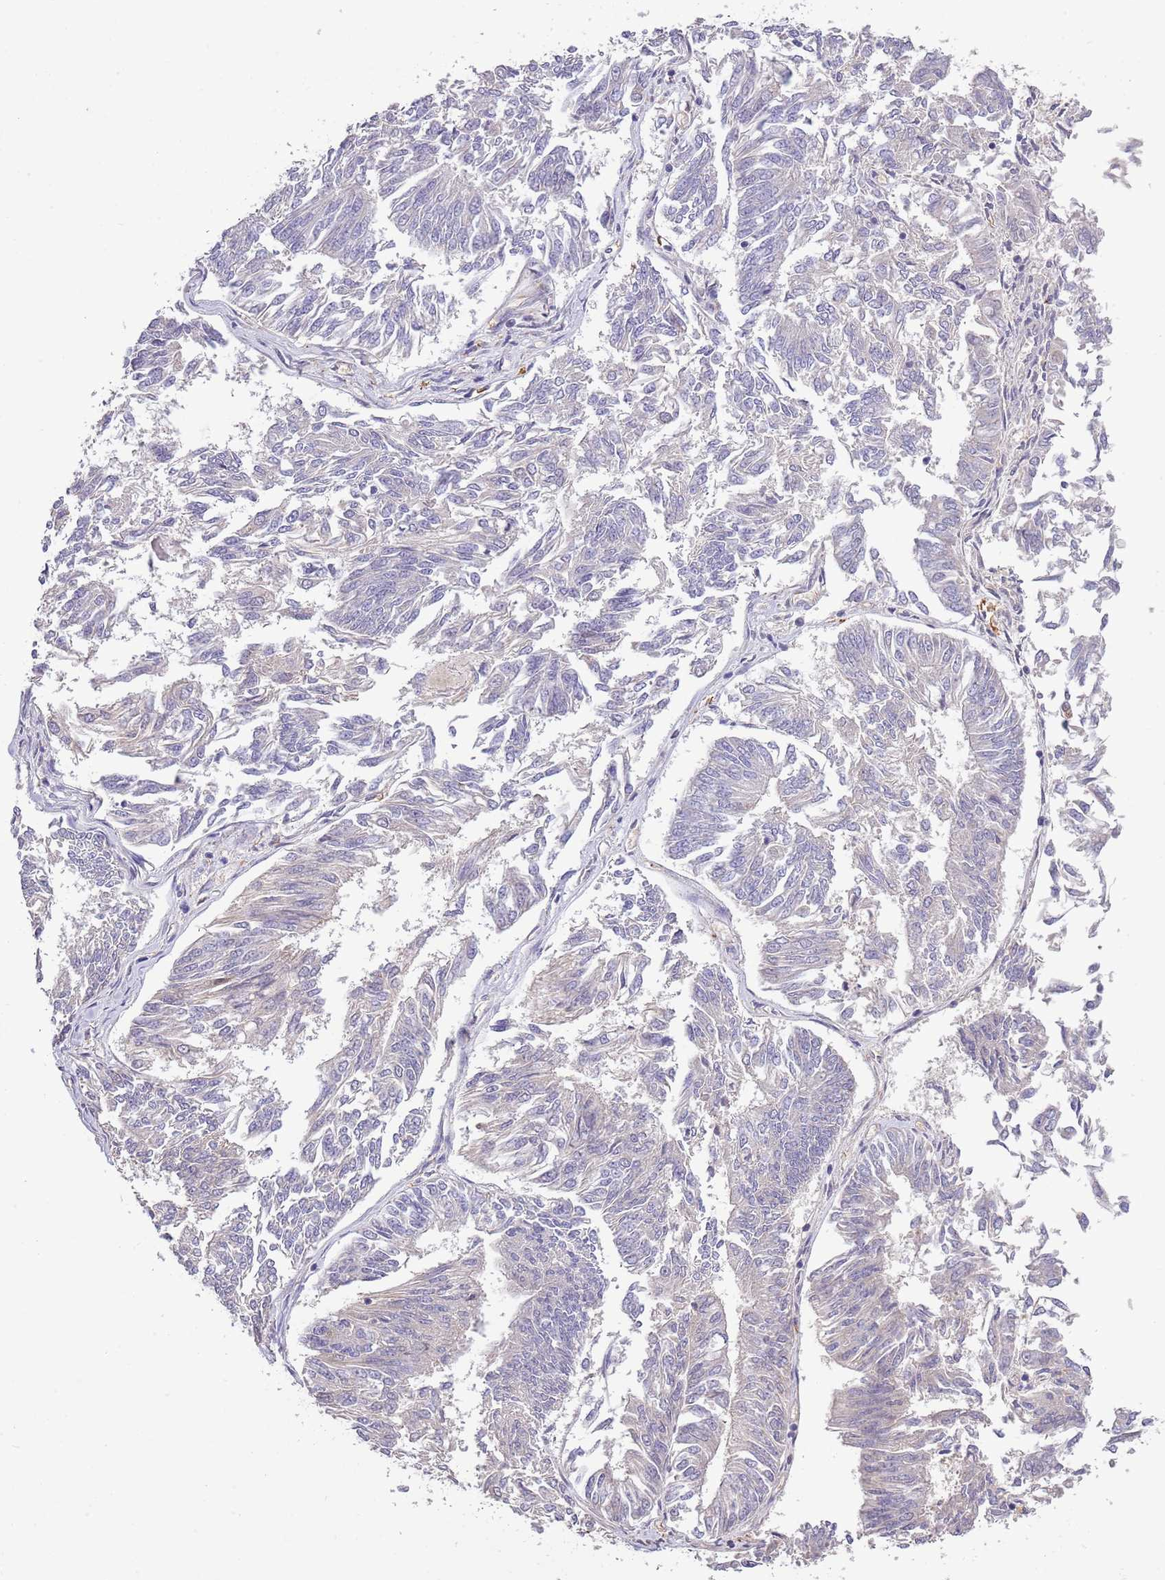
{"staining": {"intensity": "negative", "quantity": "none", "location": "none"}, "tissue": "endometrial cancer", "cell_type": "Tumor cells", "image_type": "cancer", "snomed": [{"axis": "morphology", "description": "Adenocarcinoma, NOS"}, {"axis": "topography", "description": "Endometrium"}], "caption": "Immunohistochemical staining of endometrial adenocarcinoma demonstrates no significant staining in tumor cells. (Stains: DAB IHC with hematoxylin counter stain, Microscopy: brightfield microscopy at high magnification).", "gene": "LIPJ", "patient": {"sex": "female", "age": 58}}